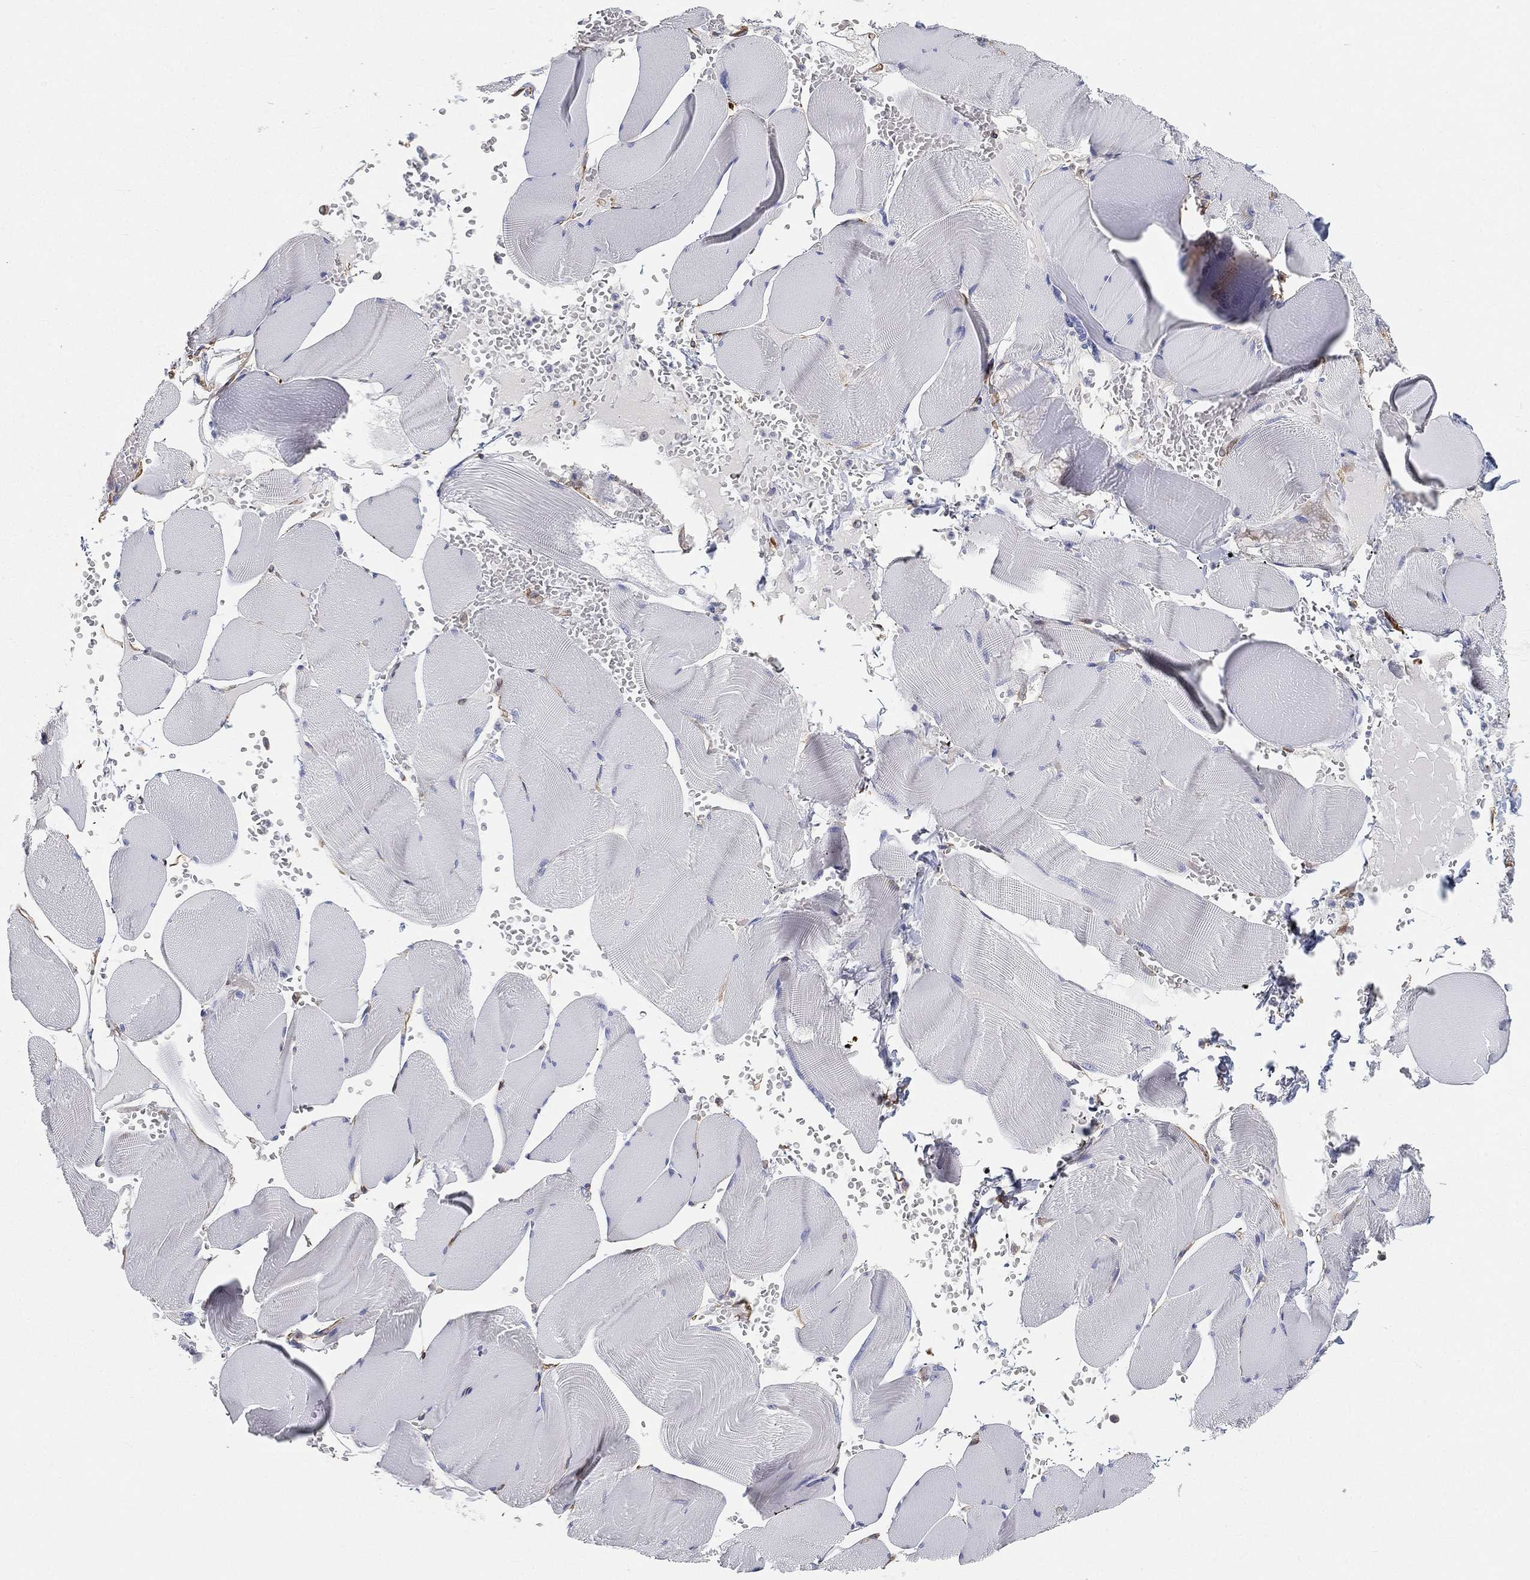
{"staining": {"intensity": "negative", "quantity": "none", "location": "none"}, "tissue": "skeletal muscle", "cell_type": "Myocytes", "image_type": "normal", "snomed": [{"axis": "morphology", "description": "Normal tissue, NOS"}, {"axis": "topography", "description": "Skeletal muscle"}], "caption": "DAB (3,3'-diaminobenzidine) immunohistochemical staining of benign human skeletal muscle exhibits no significant staining in myocytes.", "gene": "TMEM25", "patient": {"sex": "male", "age": 56}}